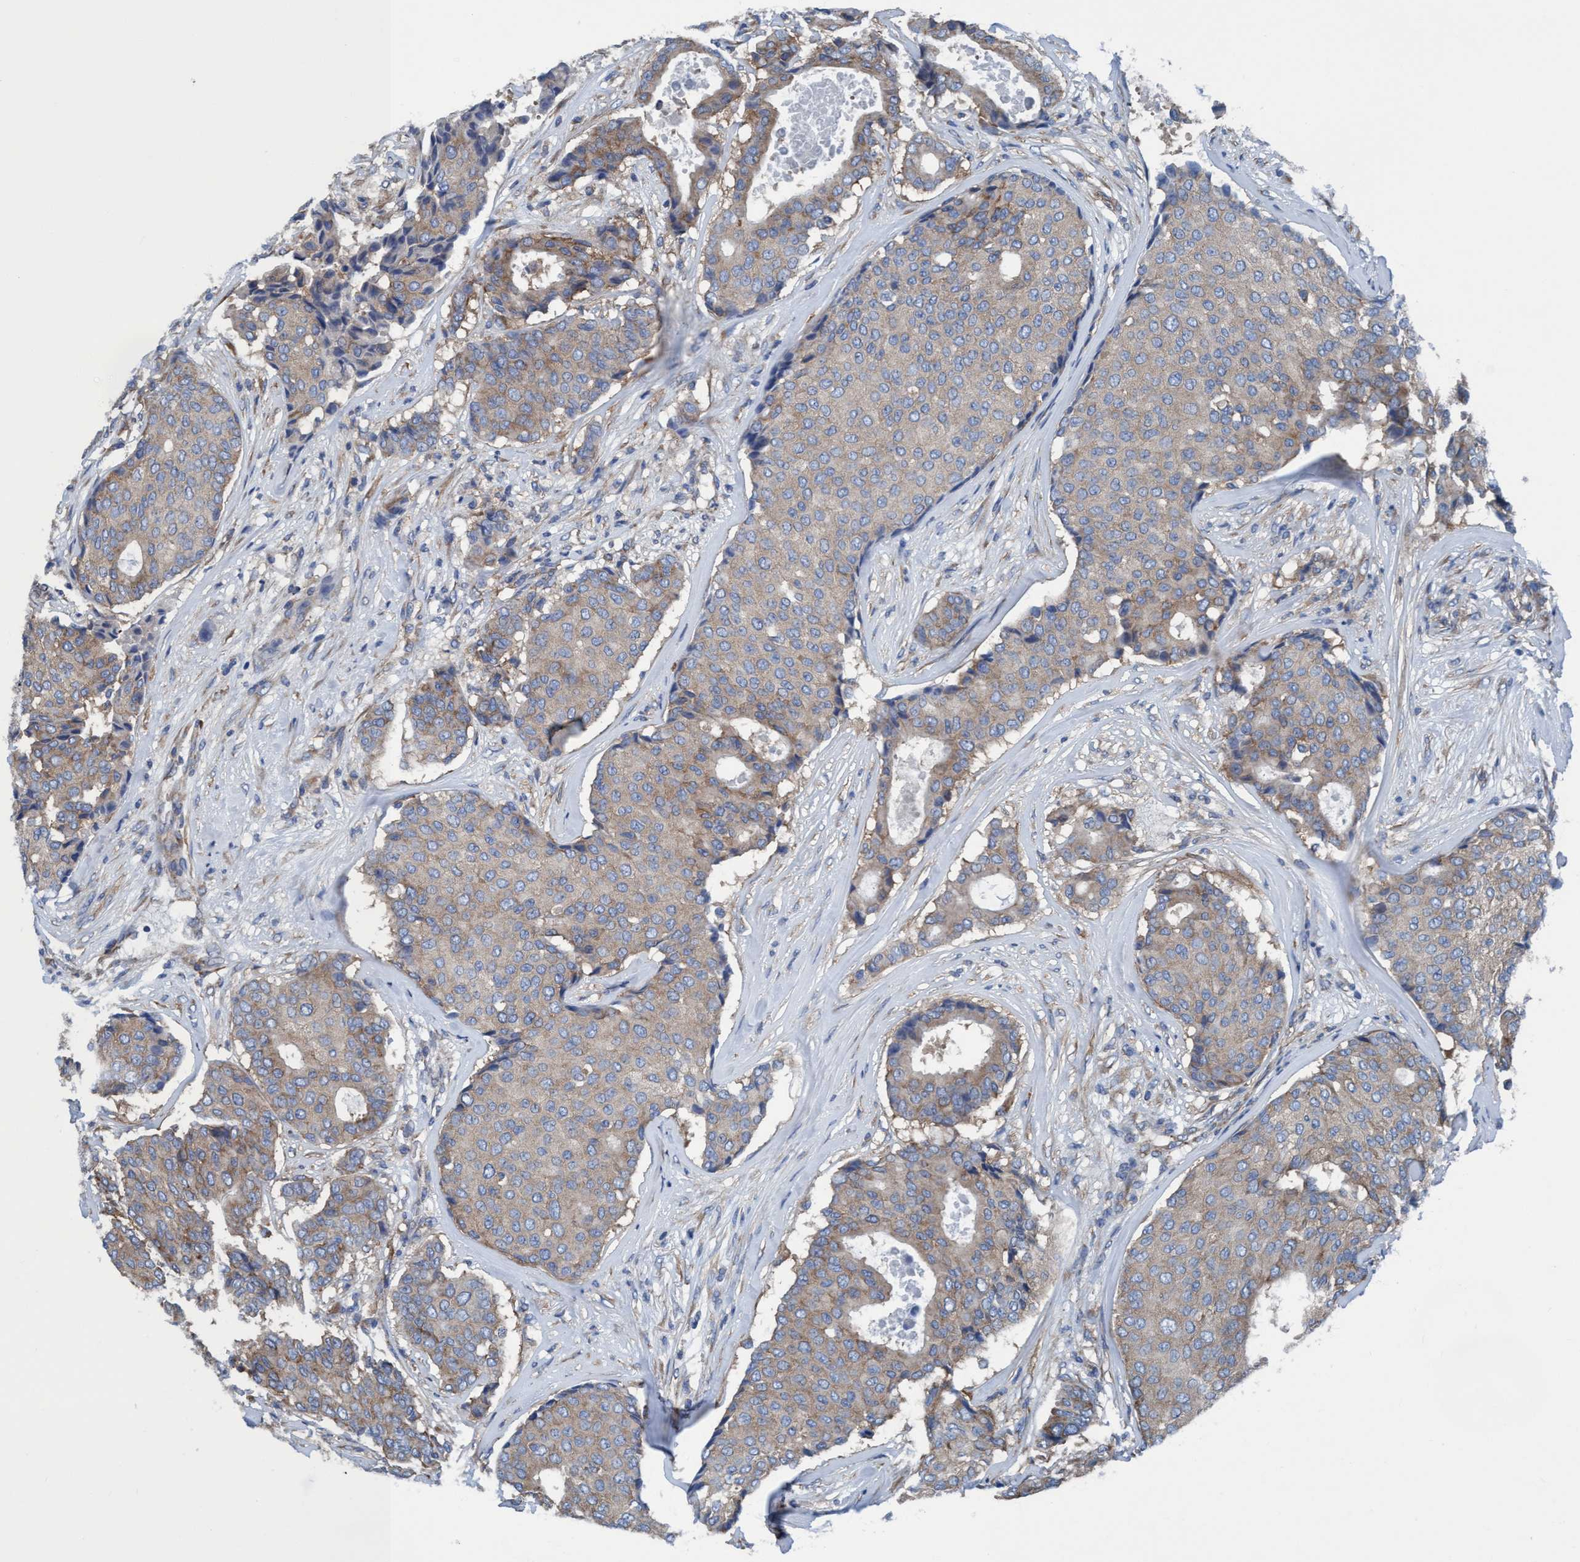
{"staining": {"intensity": "weak", "quantity": "<25%", "location": "cytoplasmic/membranous"}, "tissue": "breast cancer", "cell_type": "Tumor cells", "image_type": "cancer", "snomed": [{"axis": "morphology", "description": "Duct carcinoma"}, {"axis": "topography", "description": "Breast"}], "caption": "Protein analysis of breast infiltrating ductal carcinoma demonstrates no significant staining in tumor cells. The staining was performed using DAB (3,3'-diaminobenzidine) to visualize the protein expression in brown, while the nuclei were stained in blue with hematoxylin (Magnification: 20x).", "gene": "NMT1", "patient": {"sex": "female", "age": 75}}